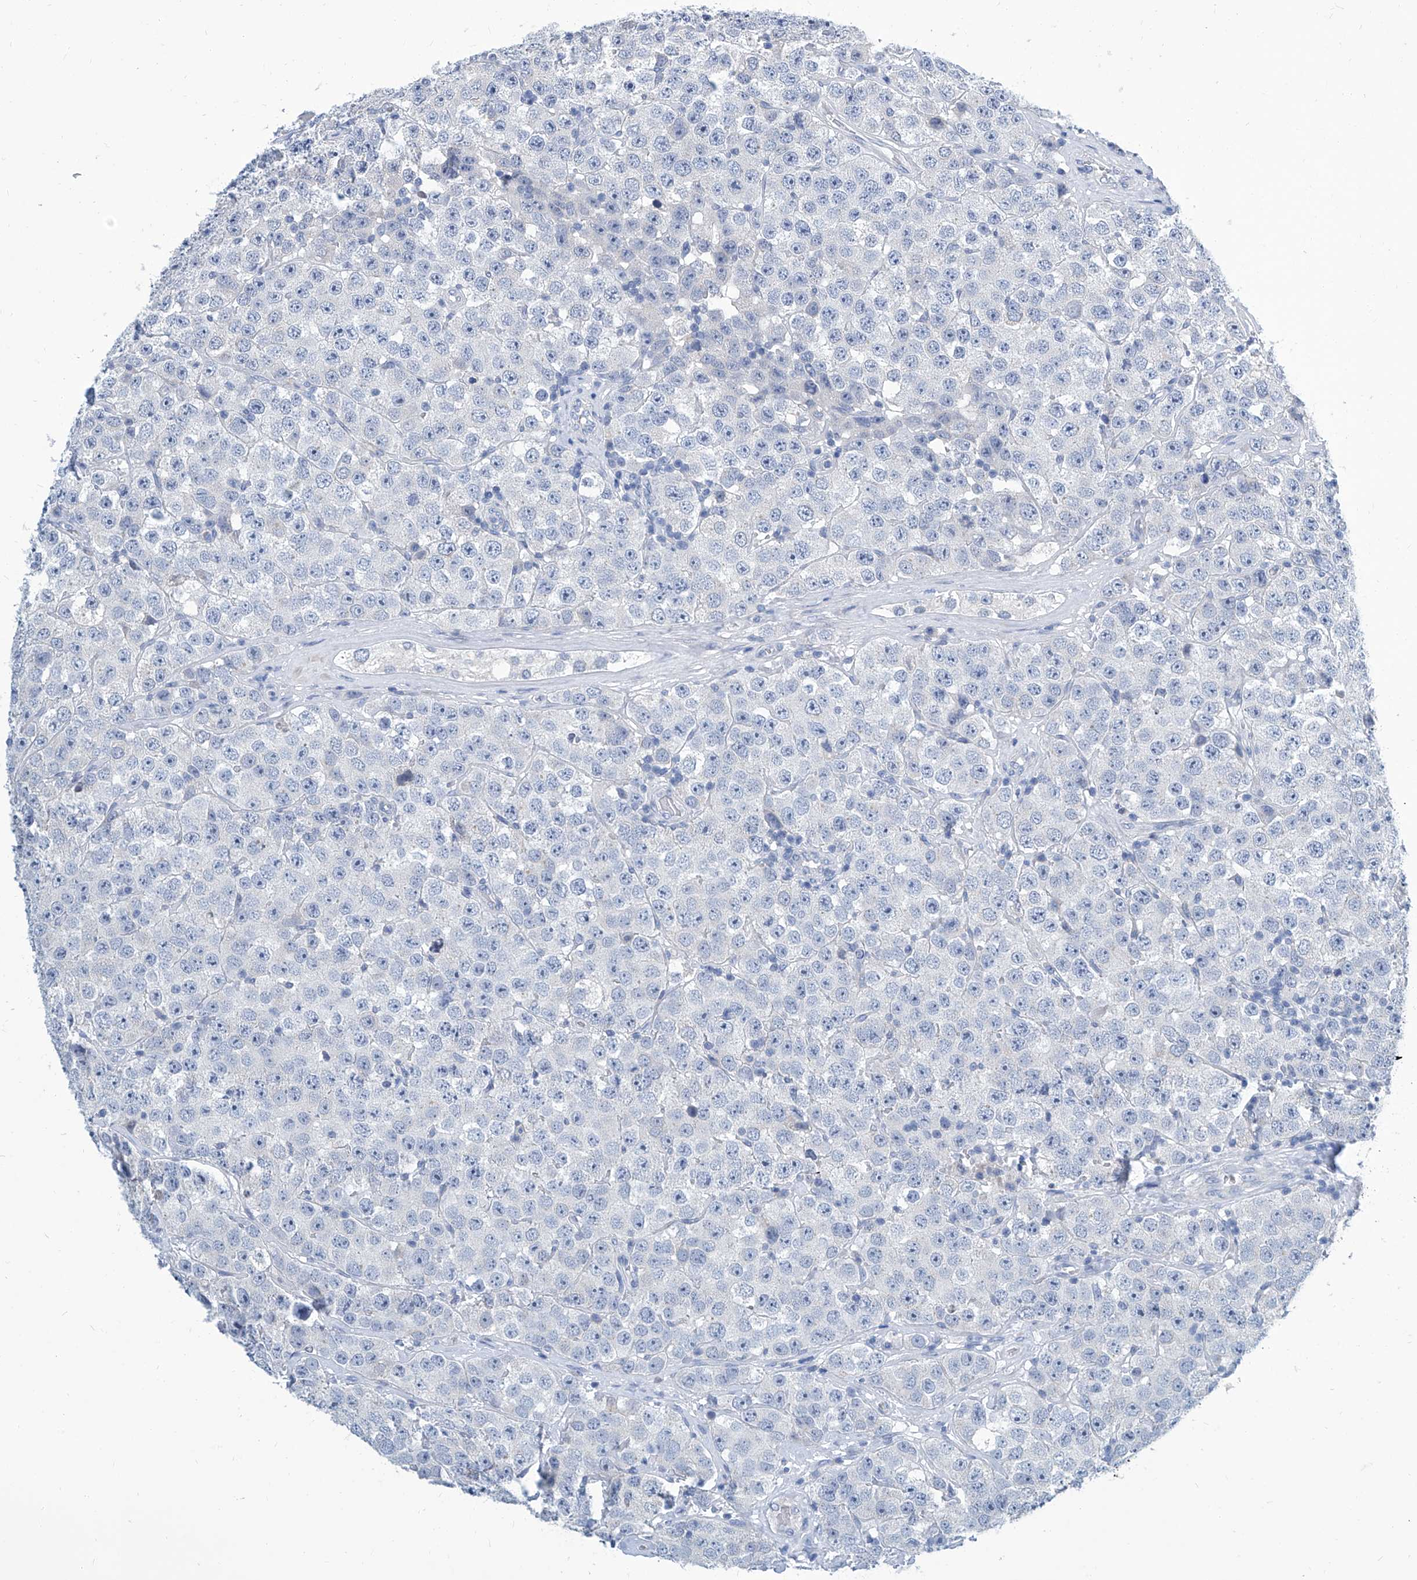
{"staining": {"intensity": "negative", "quantity": "none", "location": "none"}, "tissue": "testis cancer", "cell_type": "Tumor cells", "image_type": "cancer", "snomed": [{"axis": "morphology", "description": "Seminoma, NOS"}, {"axis": "topography", "description": "Testis"}], "caption": "An IHC photomicrograph of testis cancer is shown. There is no staining in tumor cells of testis cancer.", "gene": "ZNF519", "patient": {"sex": "male", "age": 28}}